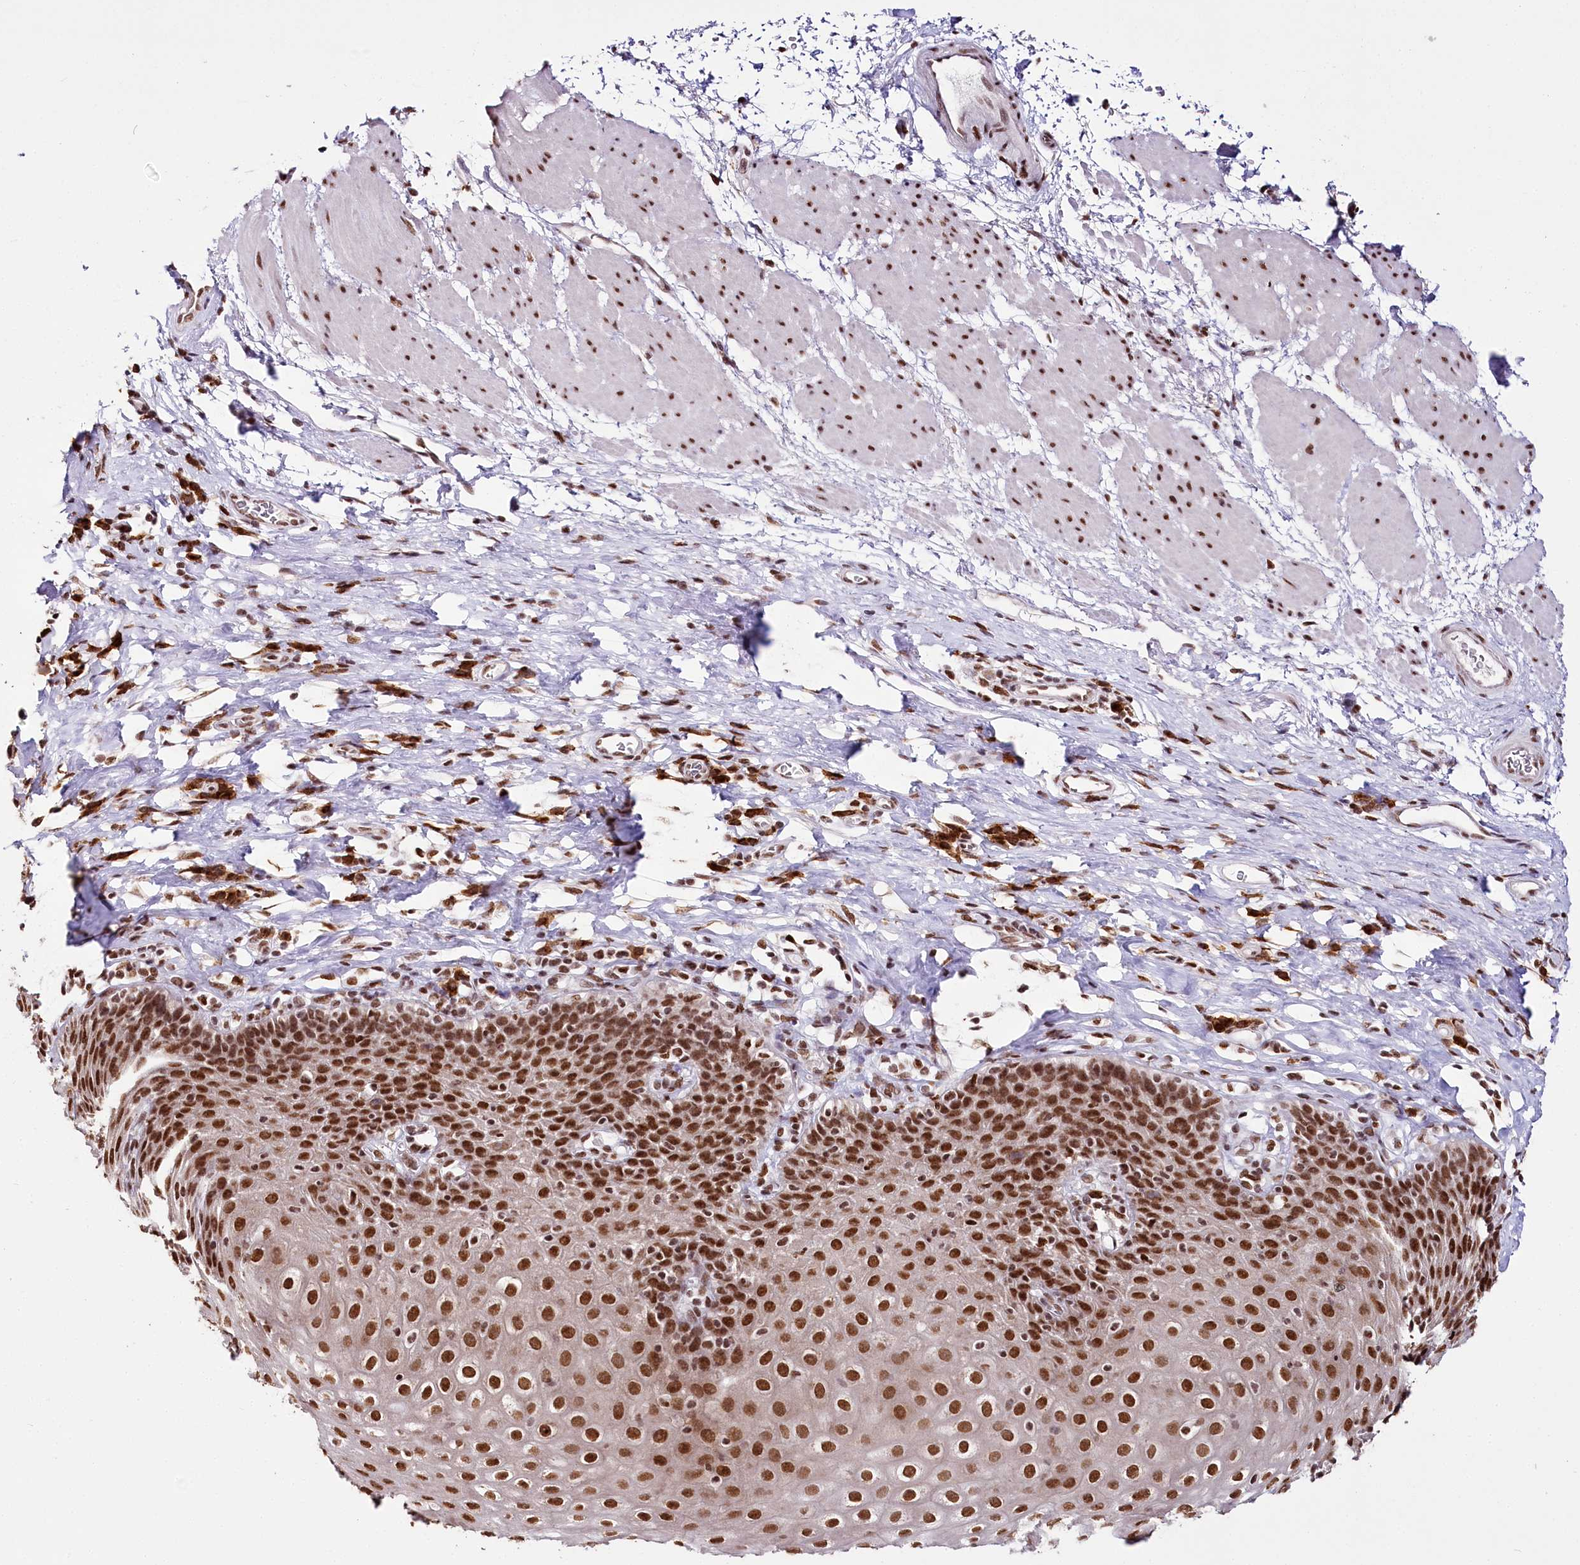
{"staining": {"intensity": "strong", "quantity": ">75%", "location": "nuclear"}, "tissue": "esophagus", "cell_type": "Squamous epithelial cells", "image_type": "normal", "snomed": [{"axis": "morphology", "description": "Normal tissue, NOS"}, {"axis": "topography", "description": "Esophagus"}], "caption": "Immunohistochemical staining of benign human esophagus shows high levels of strong nuclear staining in about >75% of squamous epithelial cells.", "gene": "SMARCE1", "patient": {"sex": "female", "age": 61}}